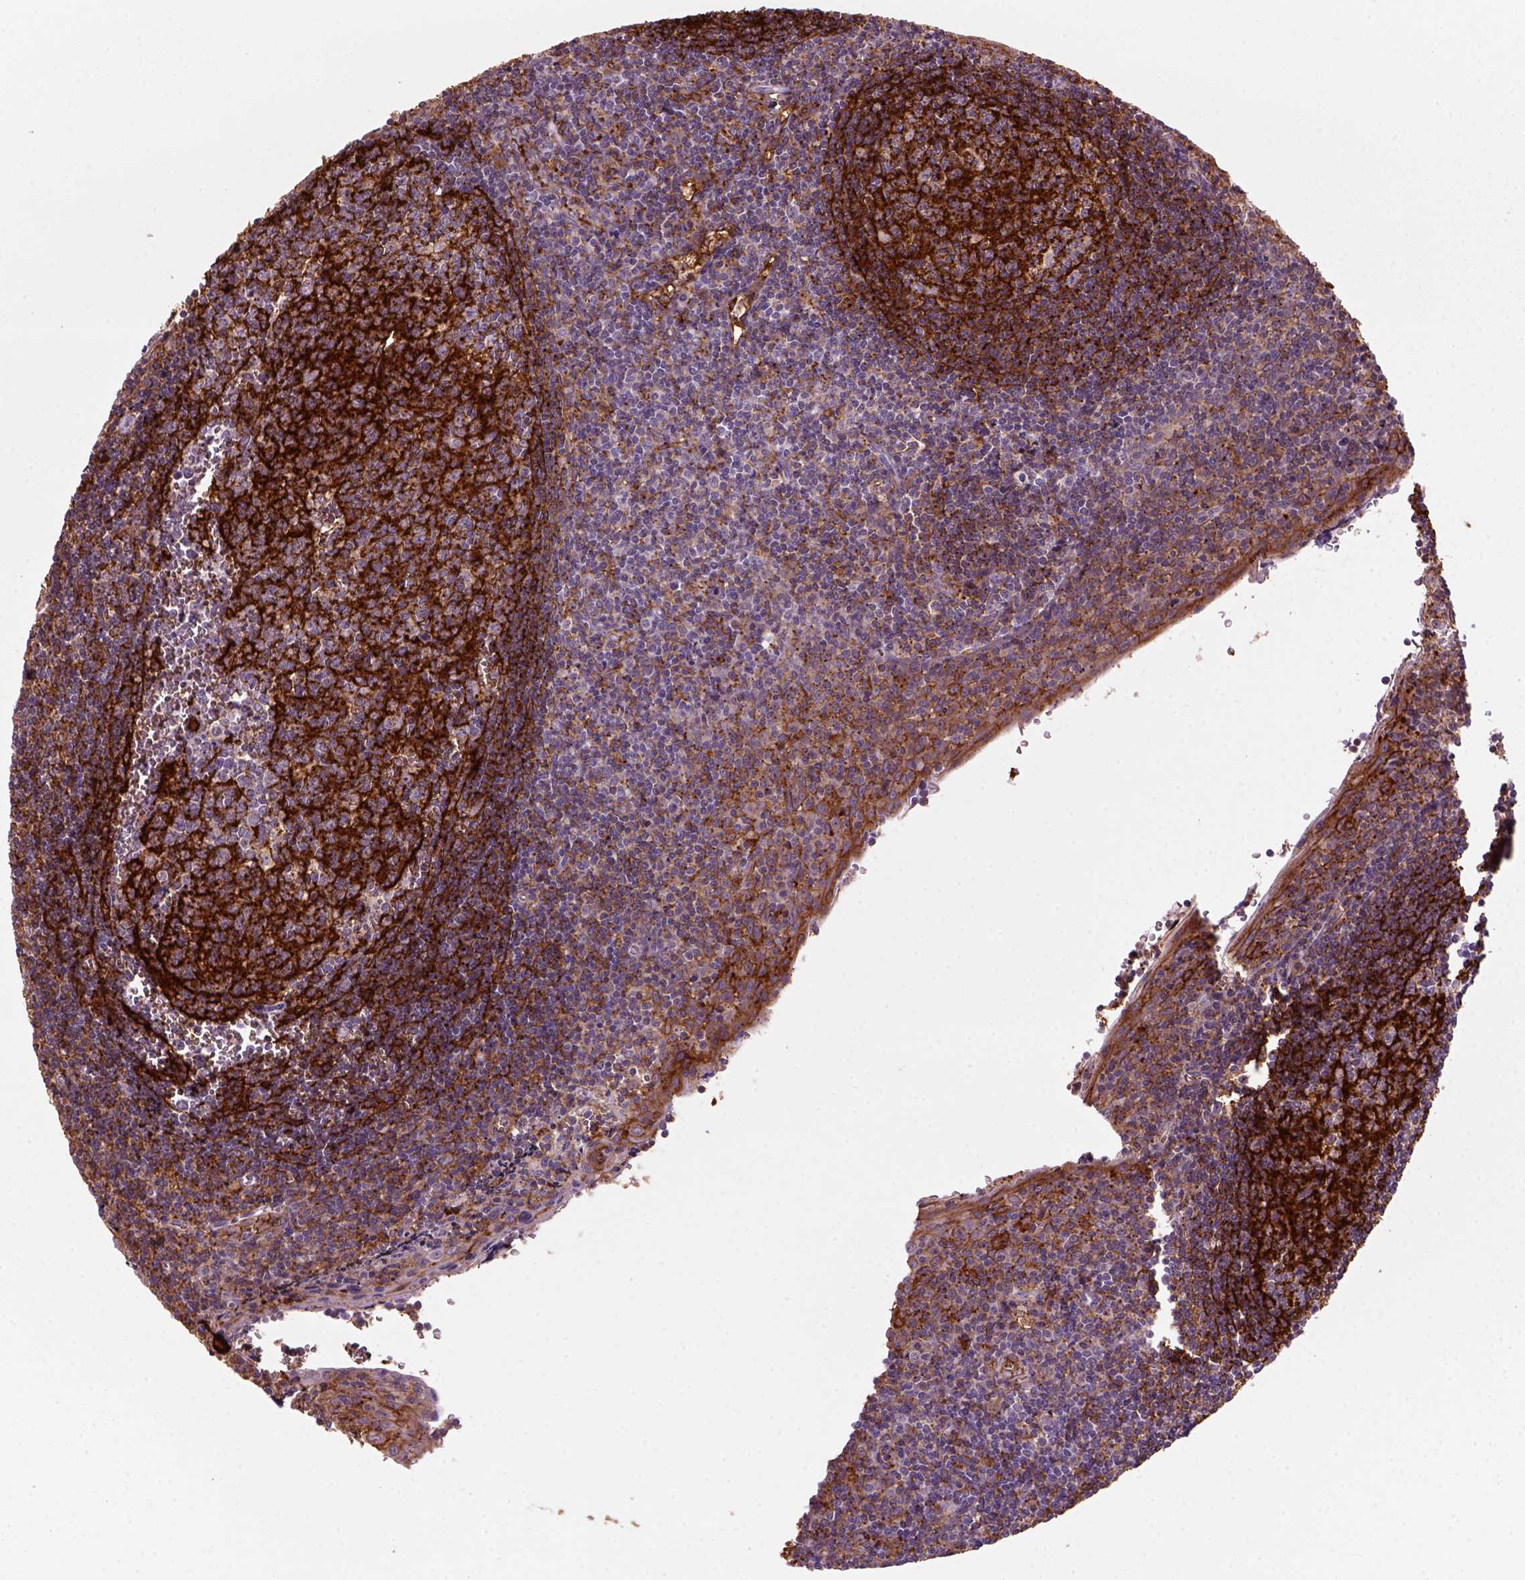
{"staining": {"intensity": "strong", "quantity": "25%-75%", "location": "cytoplasmic/membranous"}, "tissue": "tonsil", "cell_type": "Germinal center cells", "image_type": "normal", "snomed": [{"axis": "morphology", "description": "Normal tissue, NOS"}, {"axis": "morphology", "description": "Inflammation, NOS"}, {"axis": "topography", "description": "Tonsil"}], "caption": "Protein staining of benign tonsil demonstrates strong cytoplasmic/membranous positivity in about 25%-75% of germinal center cells. Nuclei are stained in blue.", "gene": "MARCKS", "patient": {"sex": "female", "age": 31}}